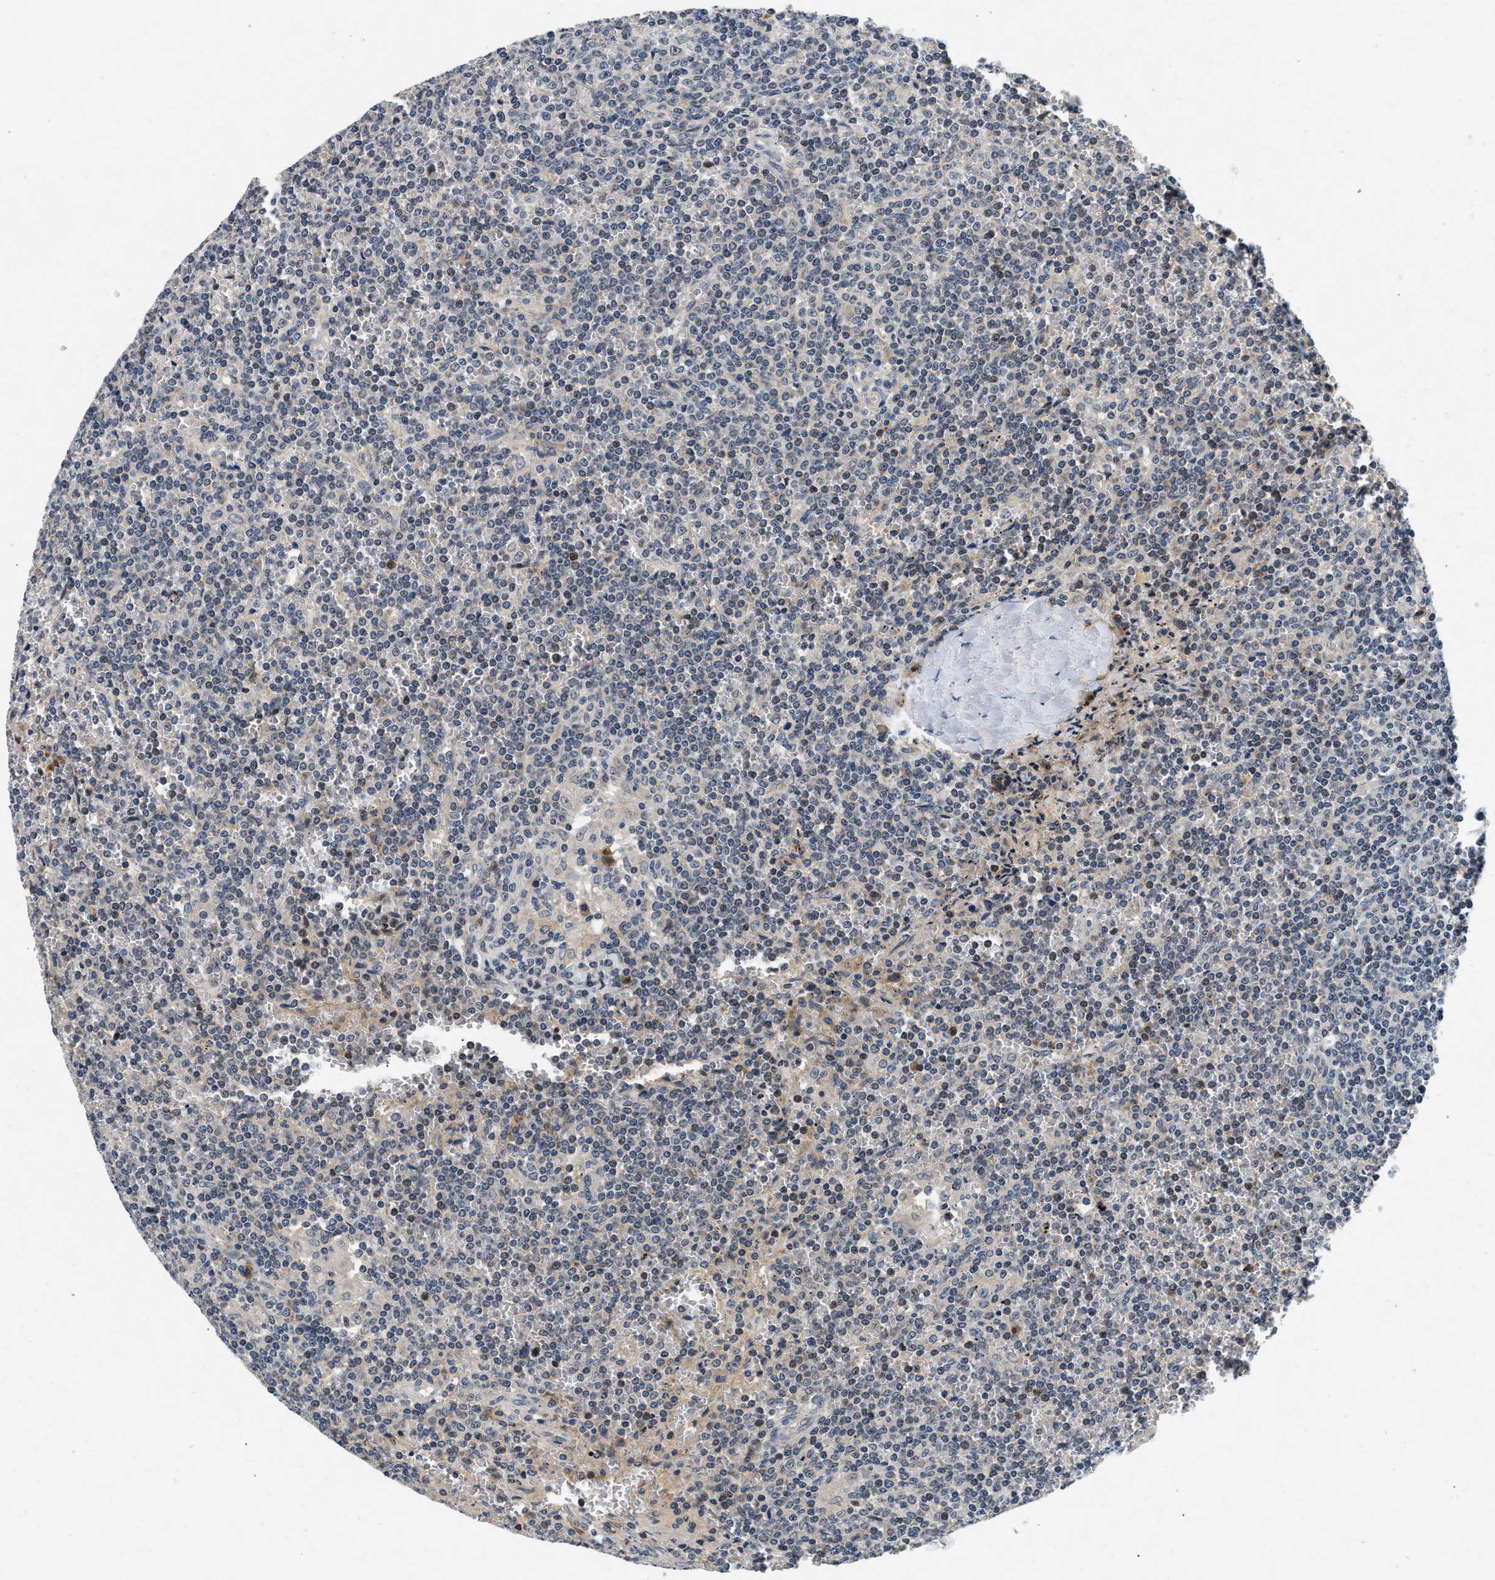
{"staining": {"intensity": "negative", "quantity": "none", "location": "none"}, "tissue": "lymphoma", "cell_type": "Tumor cells", "image_type": "cancer", "snomed": [{"axis": "morphology", "description": "Malignant lymphoma, non-Hodgkin's type, Low grade"}, {"axis": "topography", "description": "Spleen"}], "caption": "The histopathology image displays no staining of tumor cells in lymphoma.", "gene": "PDP1", "patient": {"sex": "female", "age": 19}}